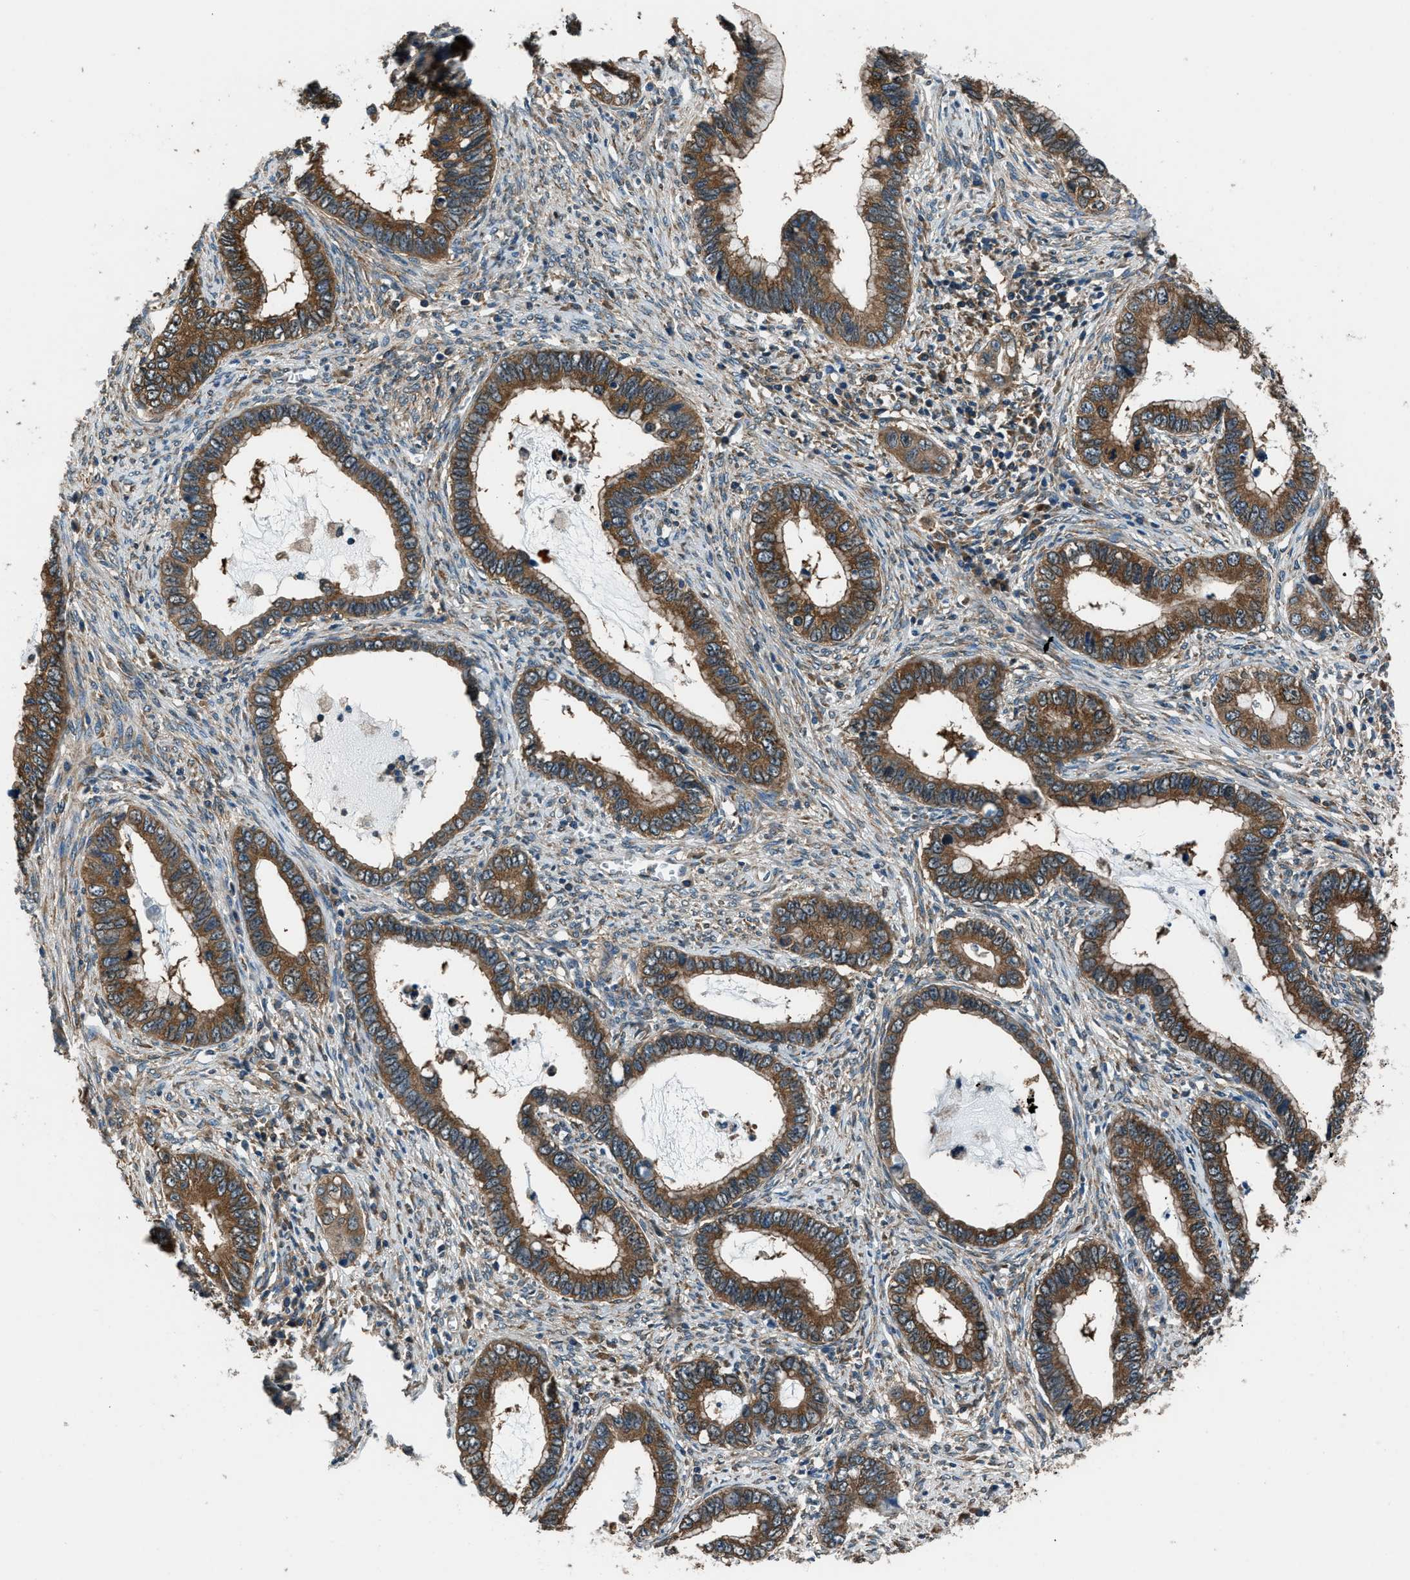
{"staining": {"intensity": "moderate", "quantity": ">75%", "location": "cytoplasmic/membranous"}, "tissue": "cervical cancer", "cell_type": "Tumor cells", "image_type": "cancer", "snomed": [{"axis": "morphology", "description": "Adenocarcinoma, NOS"}, {"axis": "topography", "description": "Cervix"}], "caption": "Tumor cells show medium levels of moderate cytoplasmic/membranous staining in about >75% of cells in human cervical cancer (adenocarcinoma).", "gene": "ARFGAP2", "patient": {"sex": "female", "age": 44}}